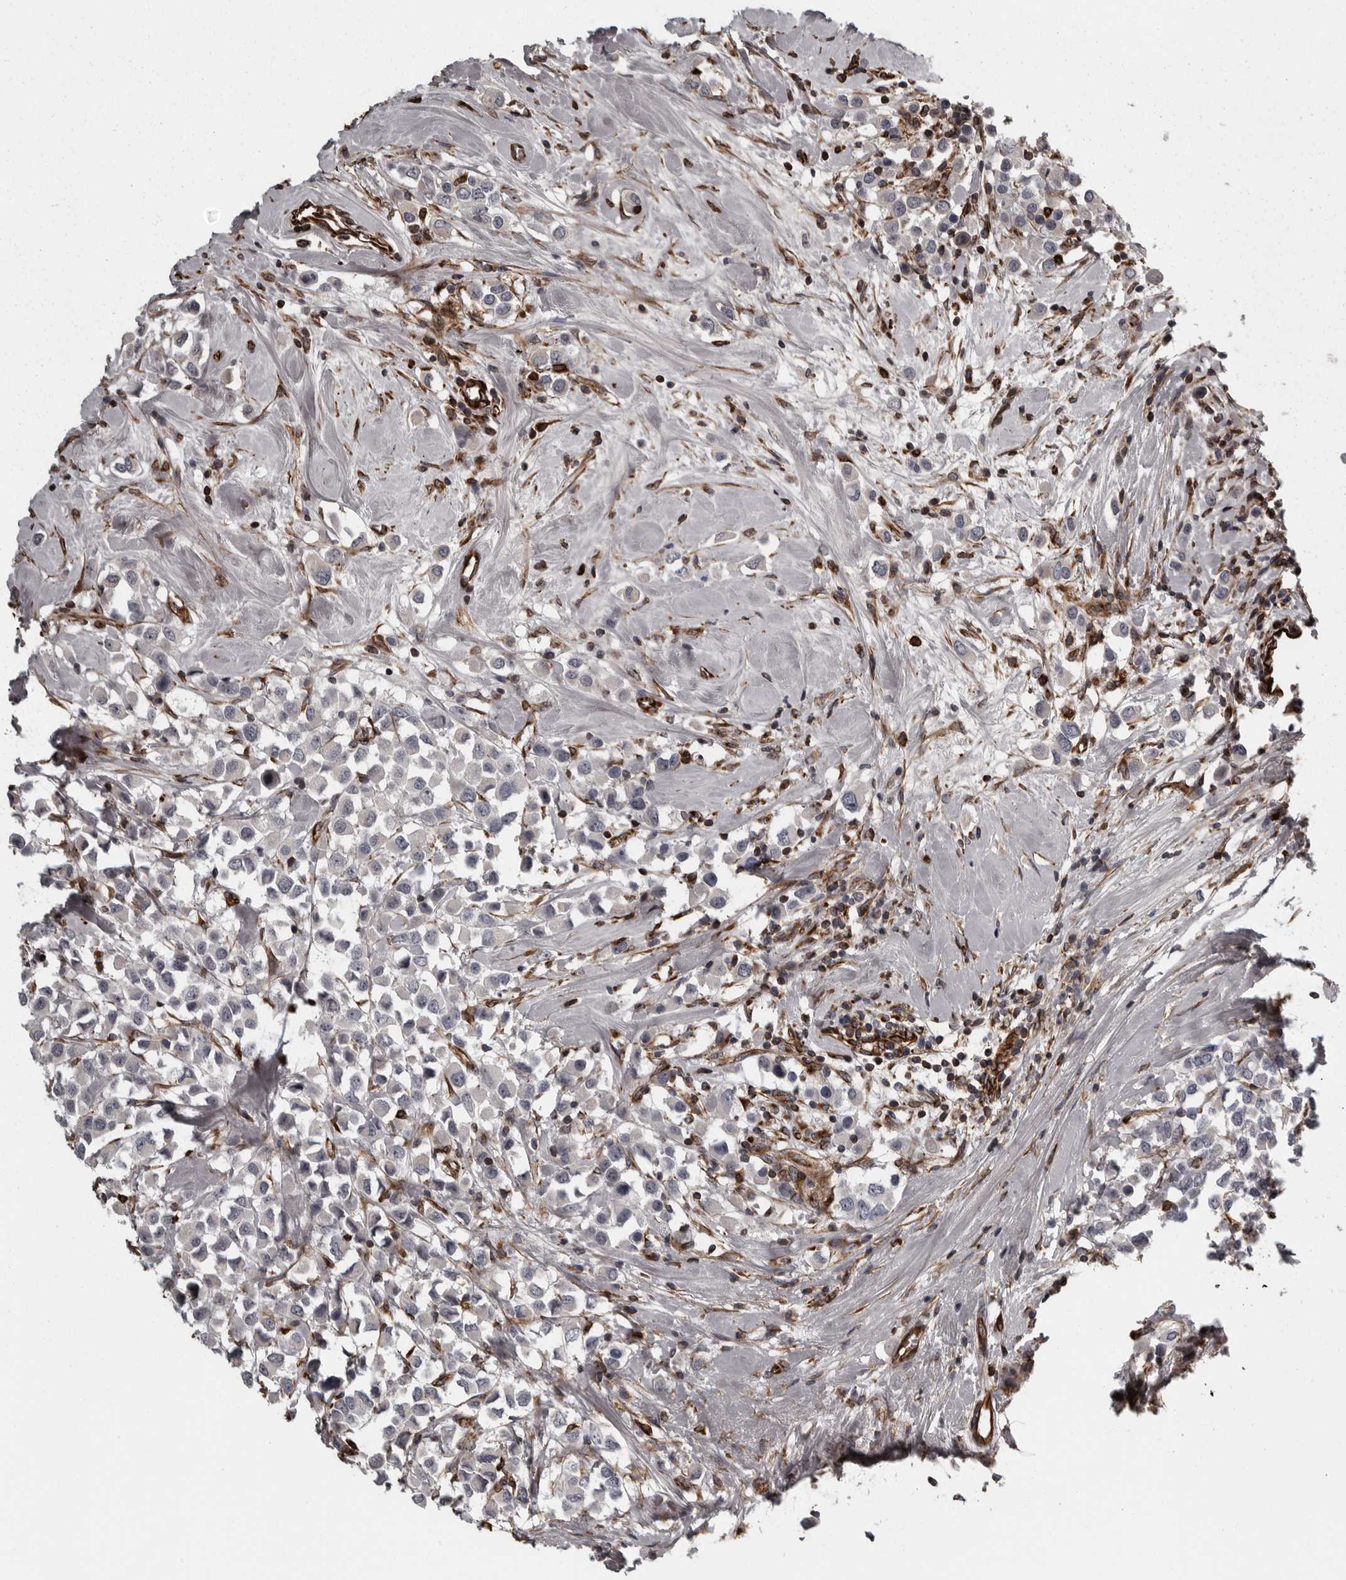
{"staining": {"intensity": "negative", "quantity": "none", "location": "none"}, "tissue": "breast cancer", "cell_type": "Tumor cells", "image_type": "cancer", "snomed": [{"axis": "morphology", "description": "Duct carcinoma"}, {"axis": "topography", "description": "Breast"}], "caption": "Micrograph shows no protein expression in tumor cells of breast invasive ductal carcinoma tissue.", "gene": "FAAP100", "patient": {"sex": "female", "age": 61}}